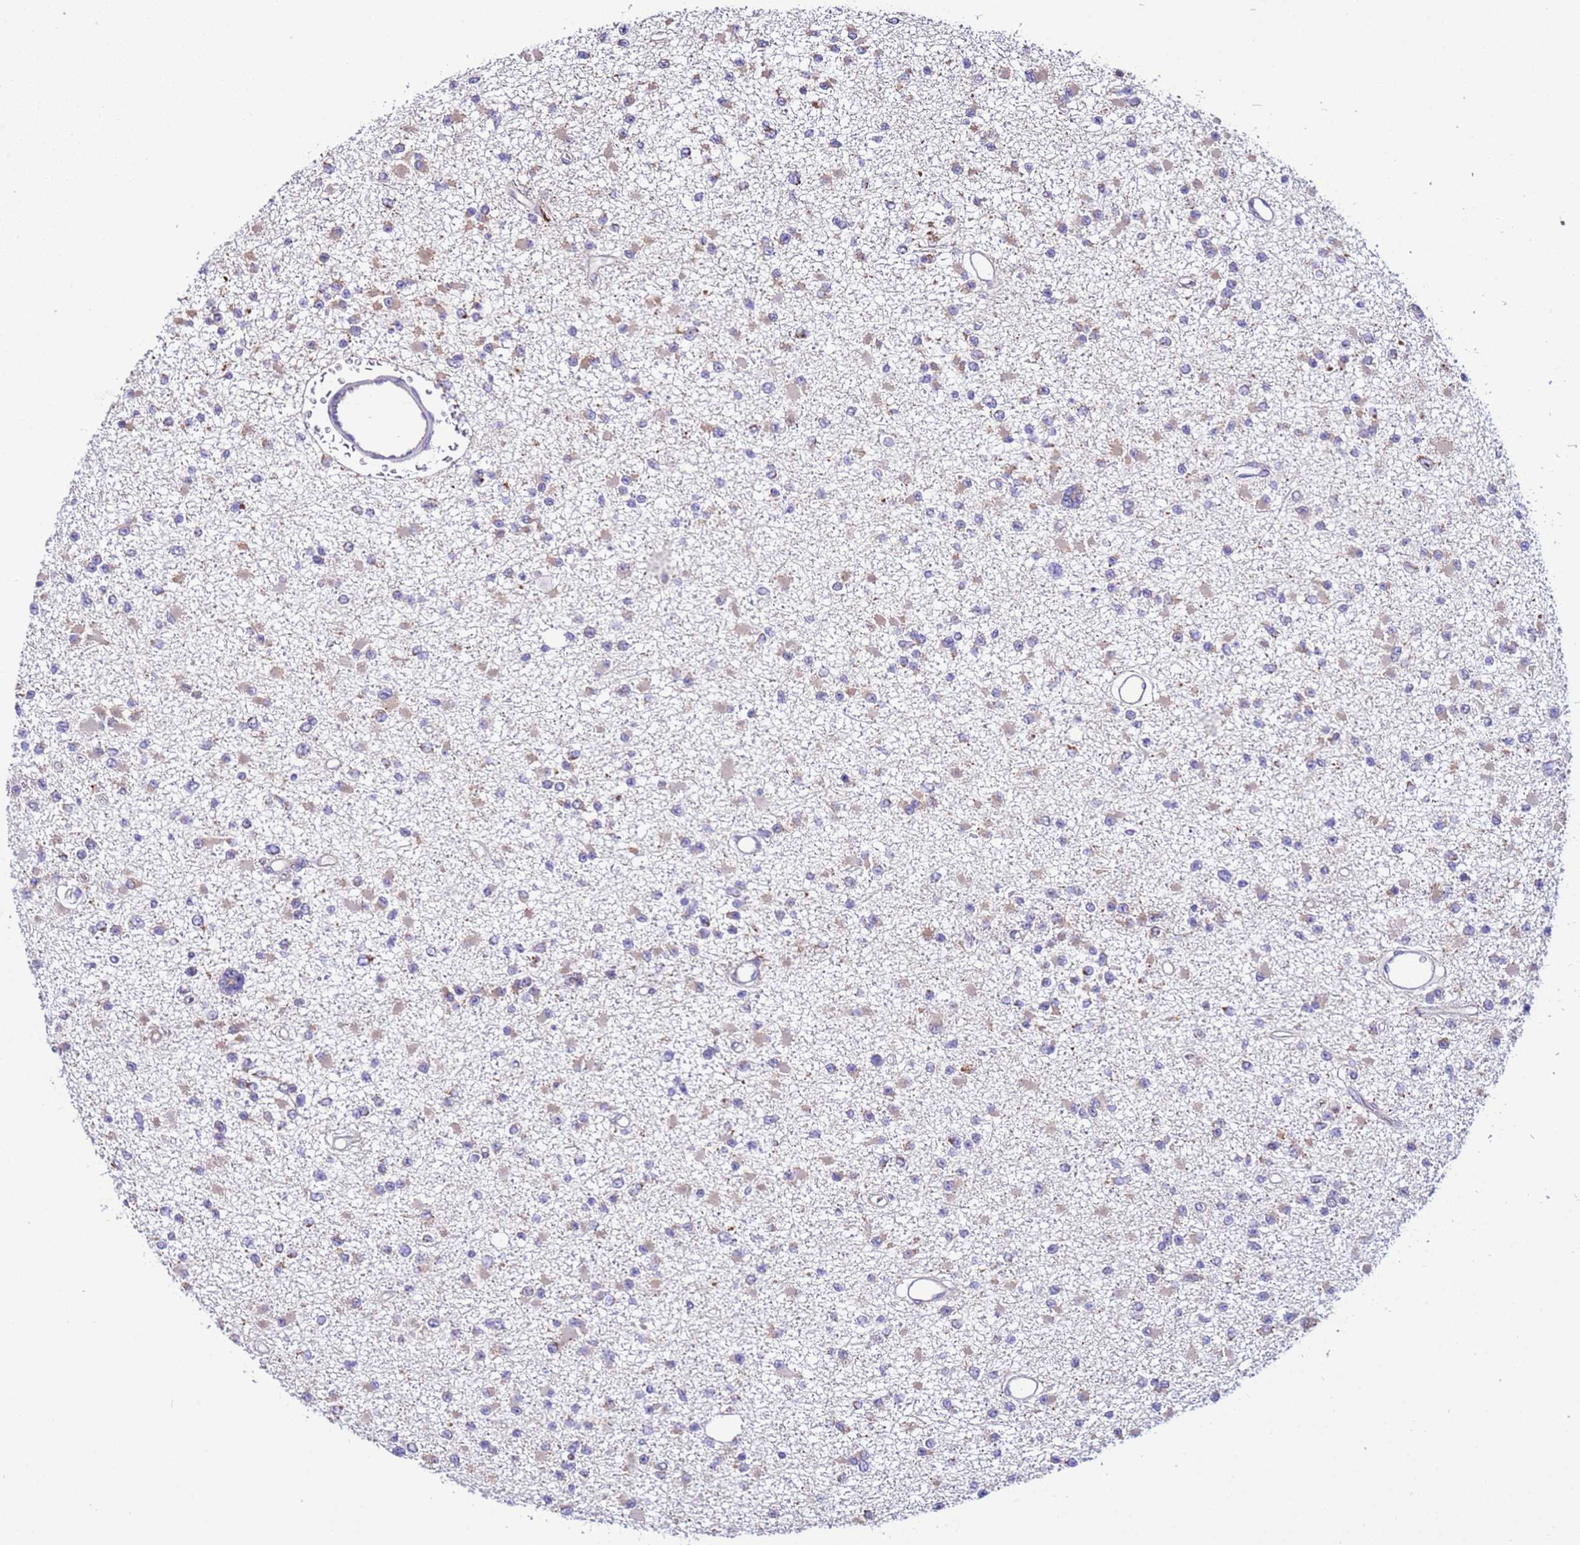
{"staining": {"intensity": "weak", "quantity": "<25%", "location": "cytoplasmic/membranous"}, "tissue": "glioma", "cell_type": "Tumor cells", "image_type": "cancer", "snomed": [{"axis": "morphology", "description": "Glioma, malignant, Low grade"}, {"axis": "topography", "description": "Brain"}], "caption": "Immunohistochemical staining of glioma exhibits no significant positivity in tumor cells. (DAB immunohistochemistry with hematoxylin counter stain).", "gene": "AHI1", "patient": {"sex": "female", "age": 22}}